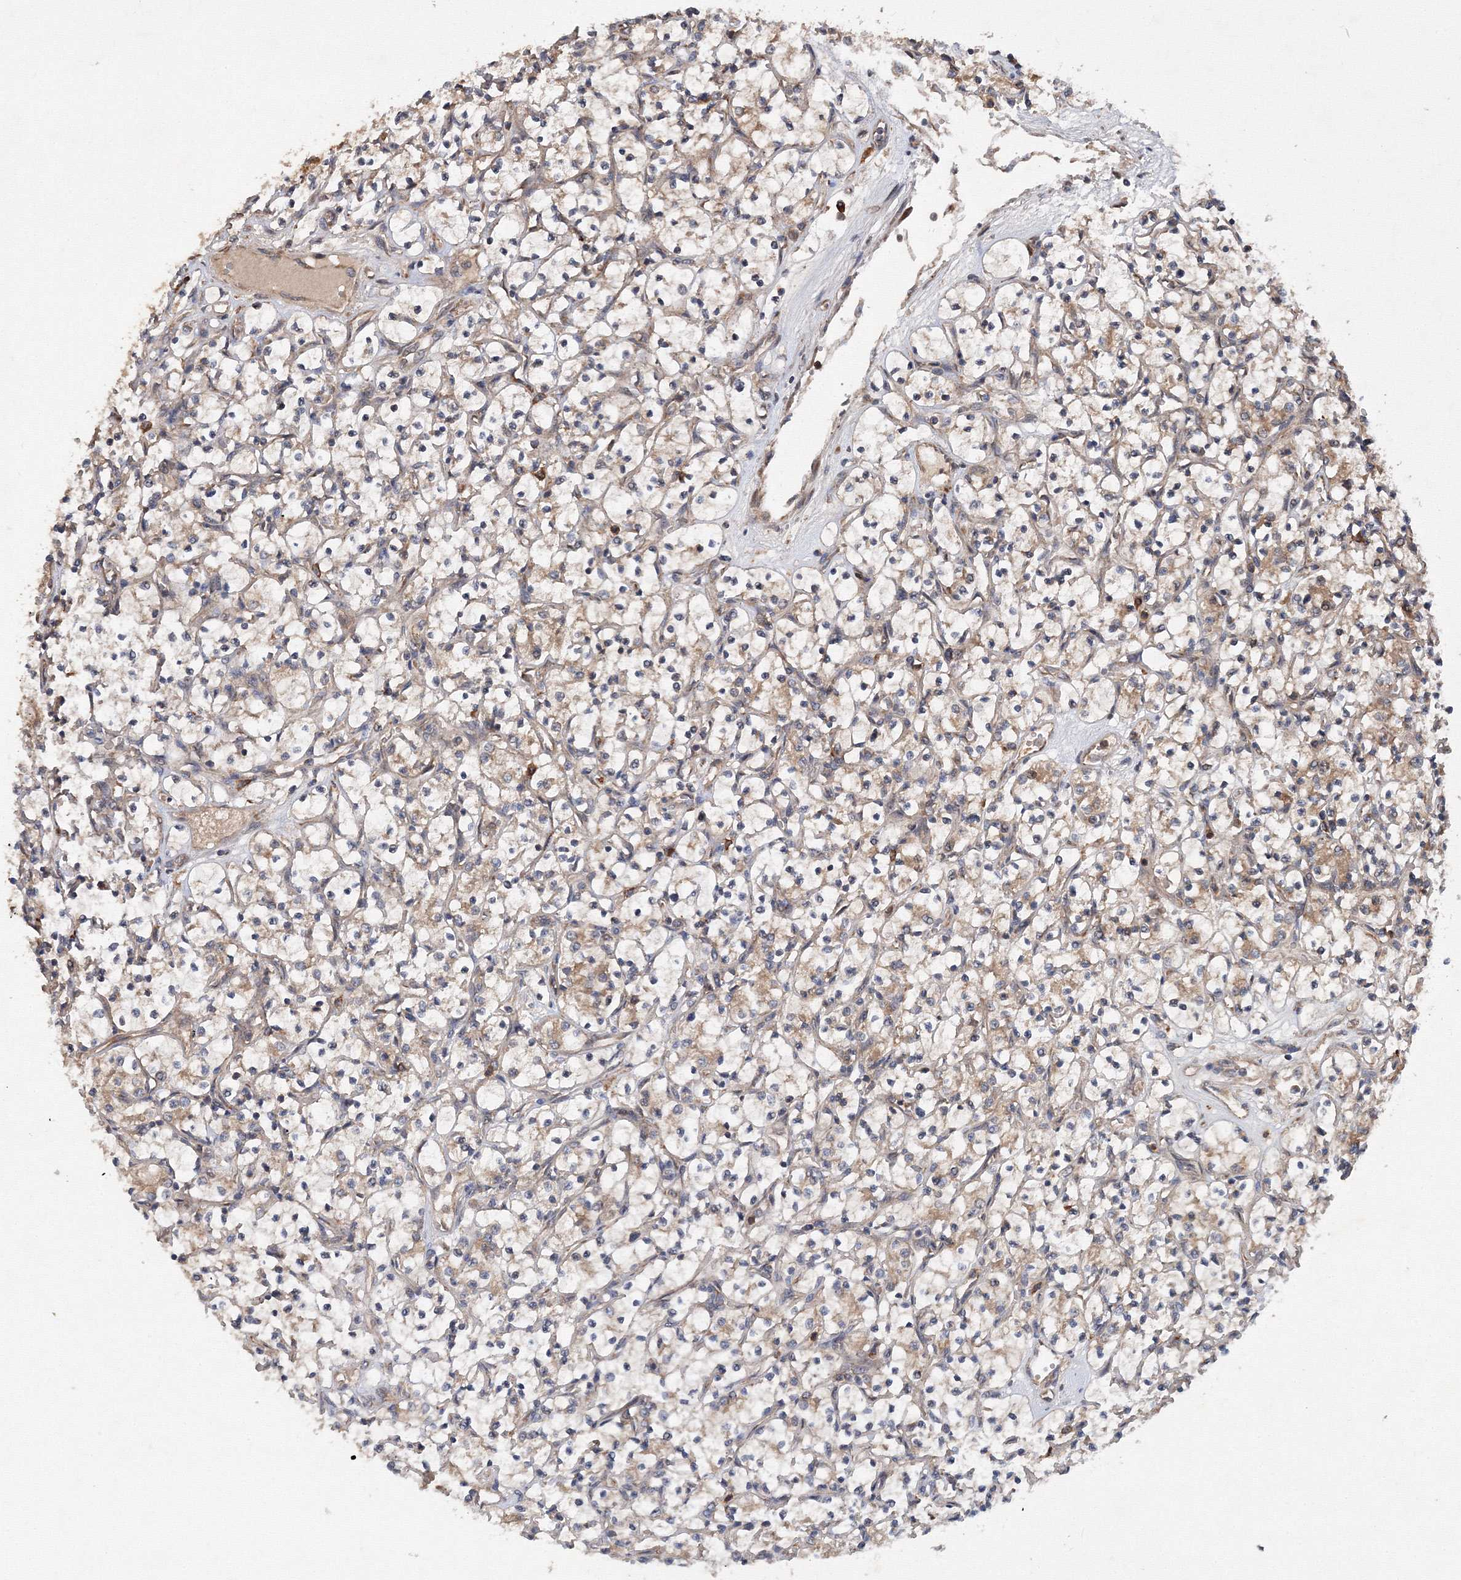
{"staining": {"intensity": "negative", "quantity": "none", "location": "none"}, "tissue": "renal cancer", "cell_type": "Tumor cells", "image_type": "cancer", "snomed": [{"axis": "morphology", "description": "Adenocarcinoma, NOS"}, {"axis": "topography", "description": "Kidney"}], "caption": "Tumor cells show no significant protein expression in renal cancer (adenocarcinoma).", "gene": "ATG3", "patient": {"sex": "female", "age": 69}}